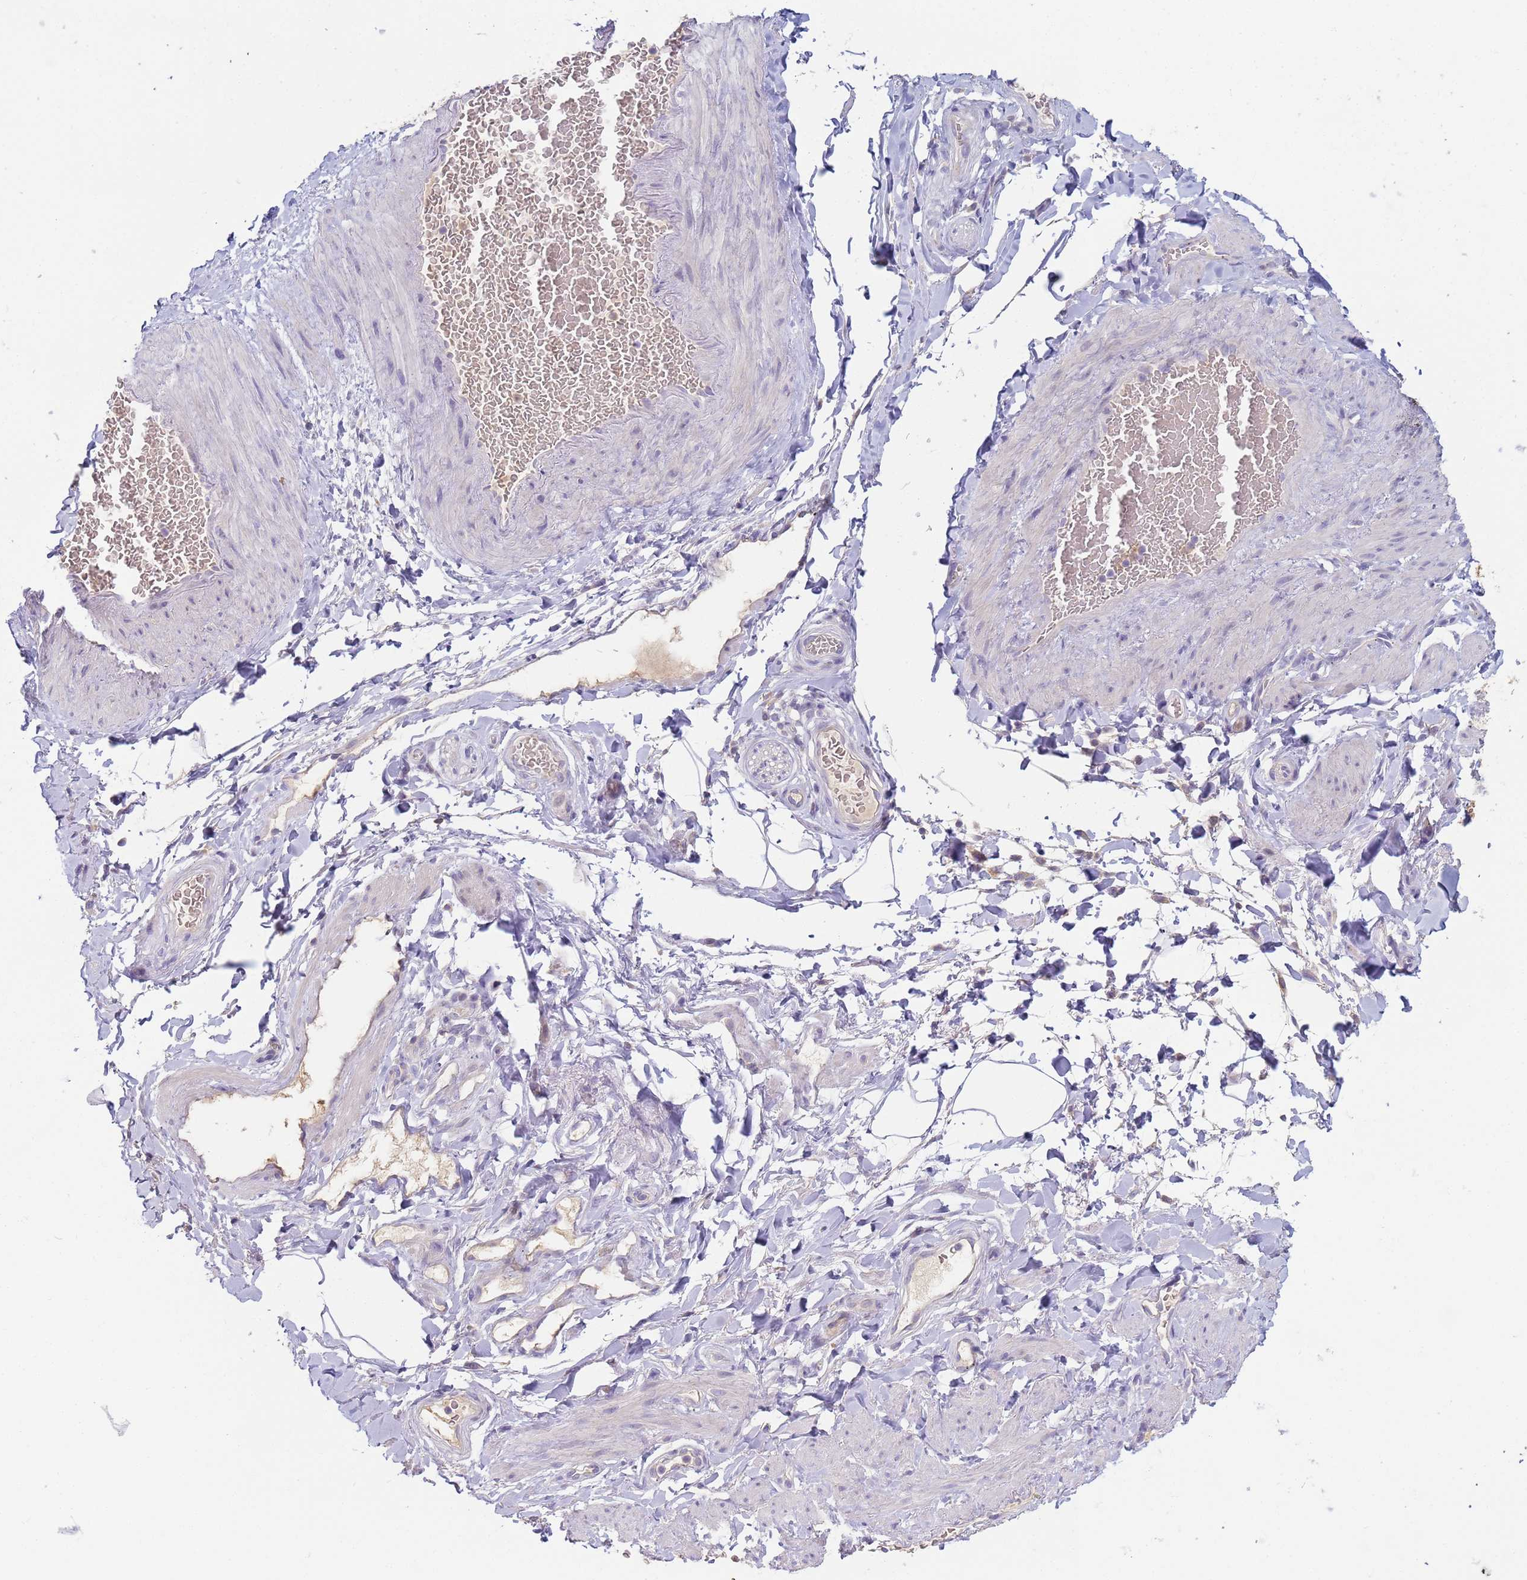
{"staining": {"intensity": "negative", "quantity": "none", "location": "none"}, "tissue": "adipose tissue", "cell_type": "Adipocytes", "image_type": "normal", "snomed": [{"axis": "morphology", "description": "Normal tissue, NOS"}, {"axis": "topography", "description": "Soft tissue"}, {"axis": "topography", "description": "Vascular tissue"}], "caption": "IHC of benign human adipose tissue shows no staining in adipocytes.", "gene": "CR1", "patient": {"sex": "male", "age": 54}}